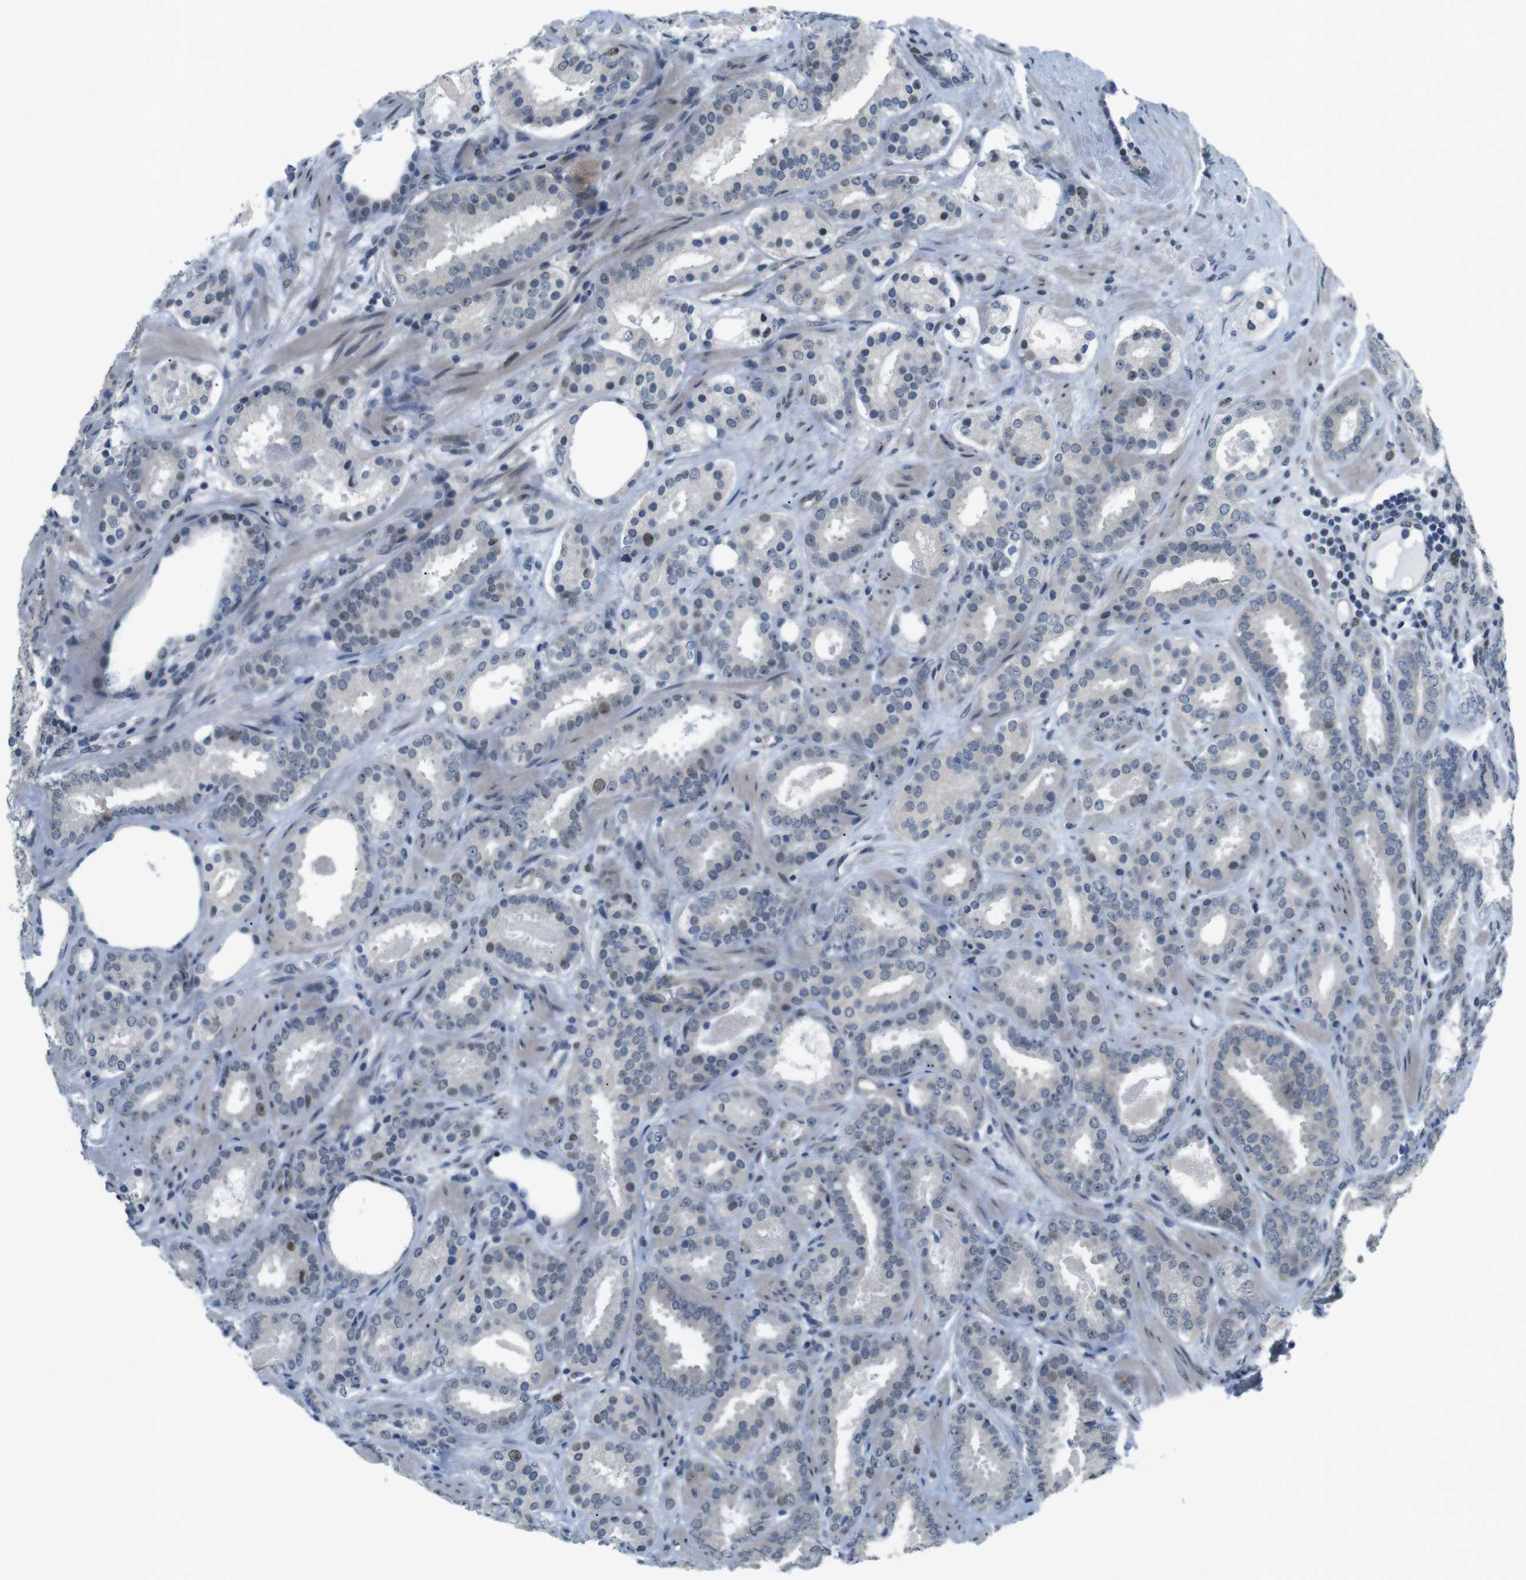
{"staining": {"intensity": "weak", "quantity": "<25%", "location": "nuclear"}, "tissue": "prostate cancer", "cell_type": "Tumor cells", "image_type": "cancer", "snomed": [{"axis": "morphology", "description": "Adenocarcinoma, Low grade"}, {"axis": "topography", "description": "Prostate"}], "caption": "Immunohistochemistry (IHC) photomicrograph of human low-grade adenocarcinoma (prostate) stained for a protein (brown), which exhibits no expression in tumor cells. (DAB IHC visualized using brightfield microscopy, high magnification).", "gene": "SMCO2", "patient": {"sex": "male", "age": 69}}